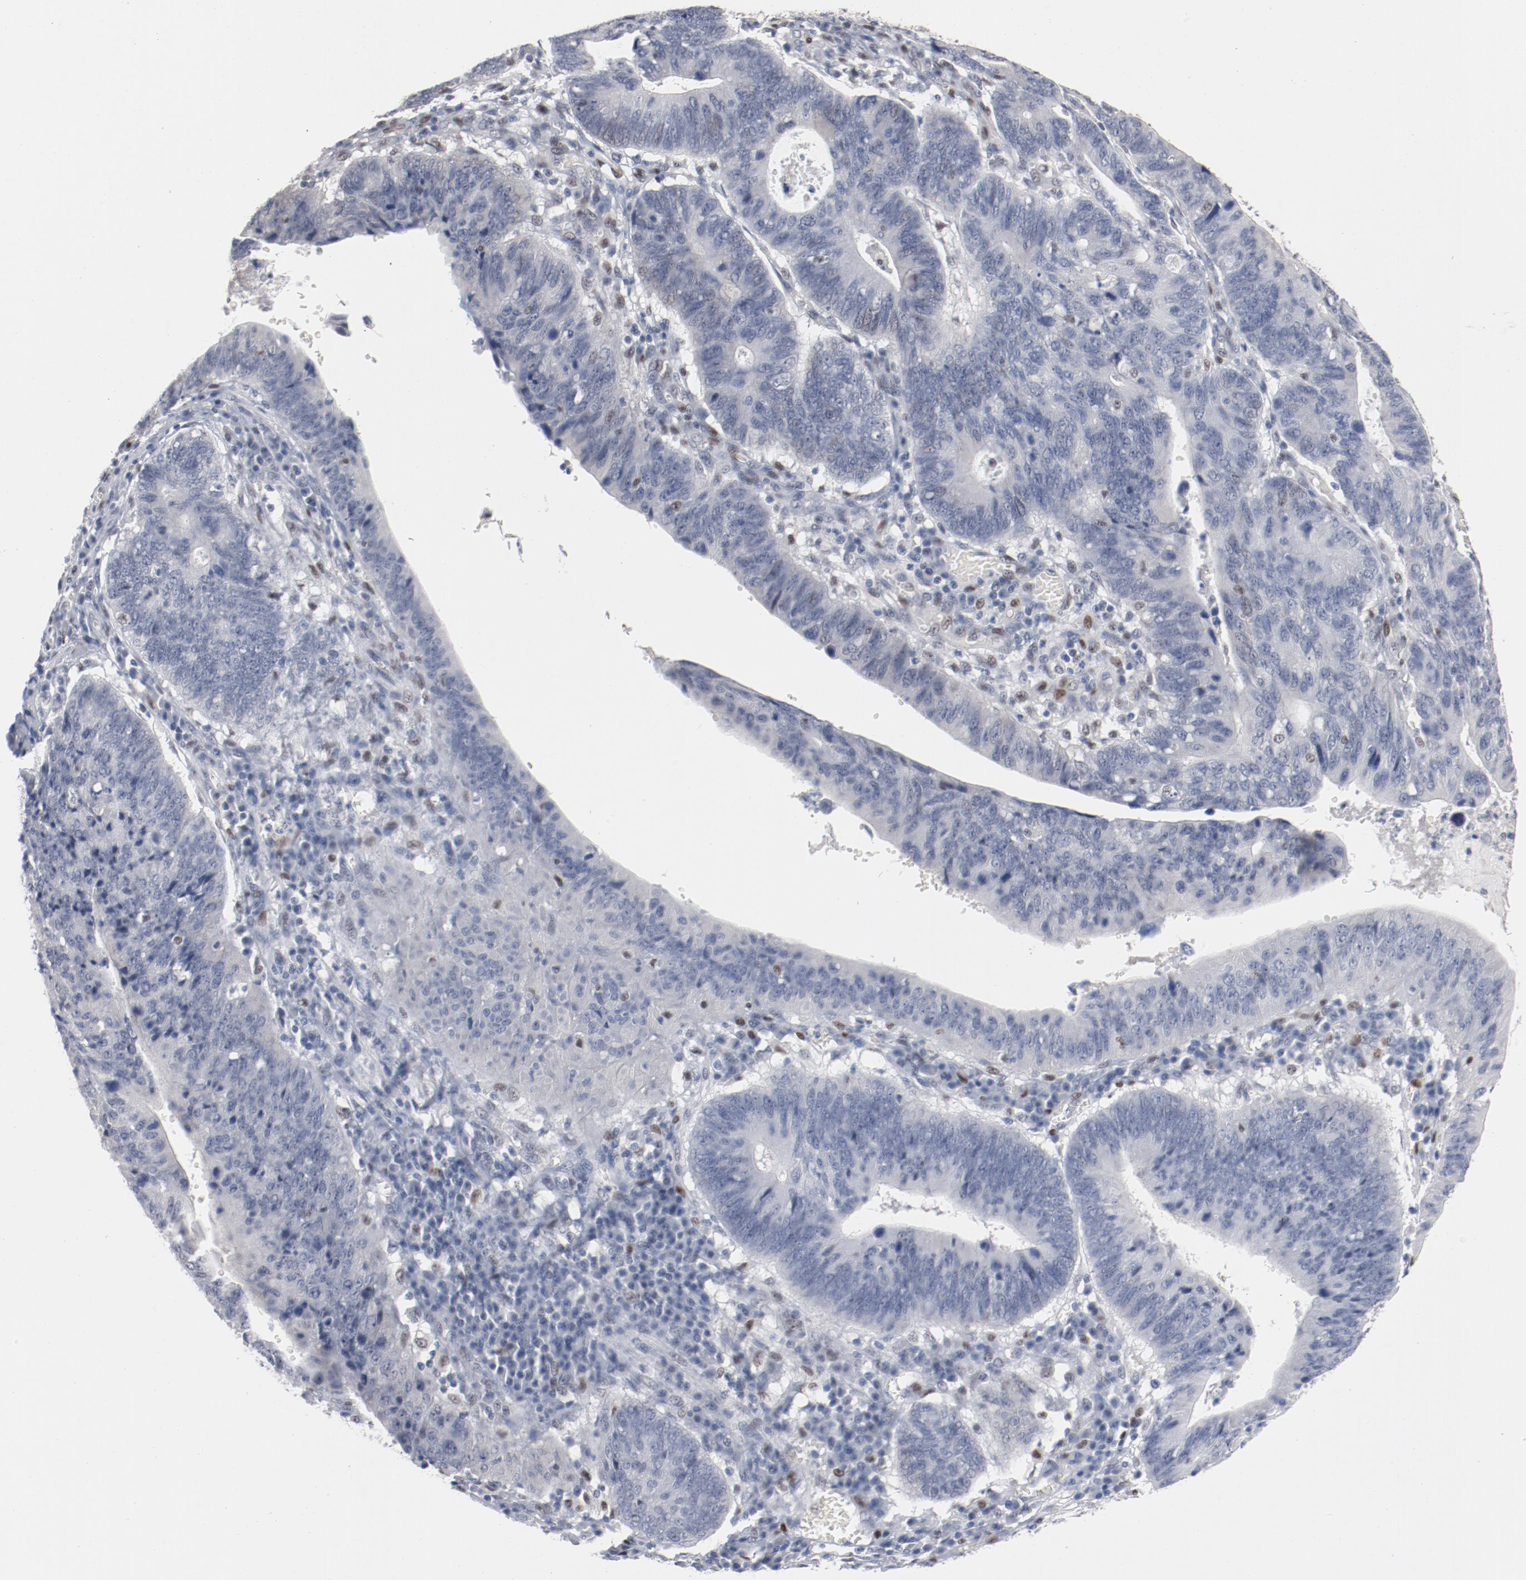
{"staining": {"intensity": "negative", "quantity": "none", "location": "none"}, "tissue": "stomach cancer", "cell_type": "Tumor cells", "image_type": "cancer", "snomed": [{"axis": "morphology", "description": "Adenocarcinoma, NOS"}, {"axis": "topography", "description": "Stomach"}], "caption": "The micrograph reveals no staining of tumor cells in stomach adenocarcinoma.", "gene": "ZEB2", "patient": {"sex": "male", "age": 59}}